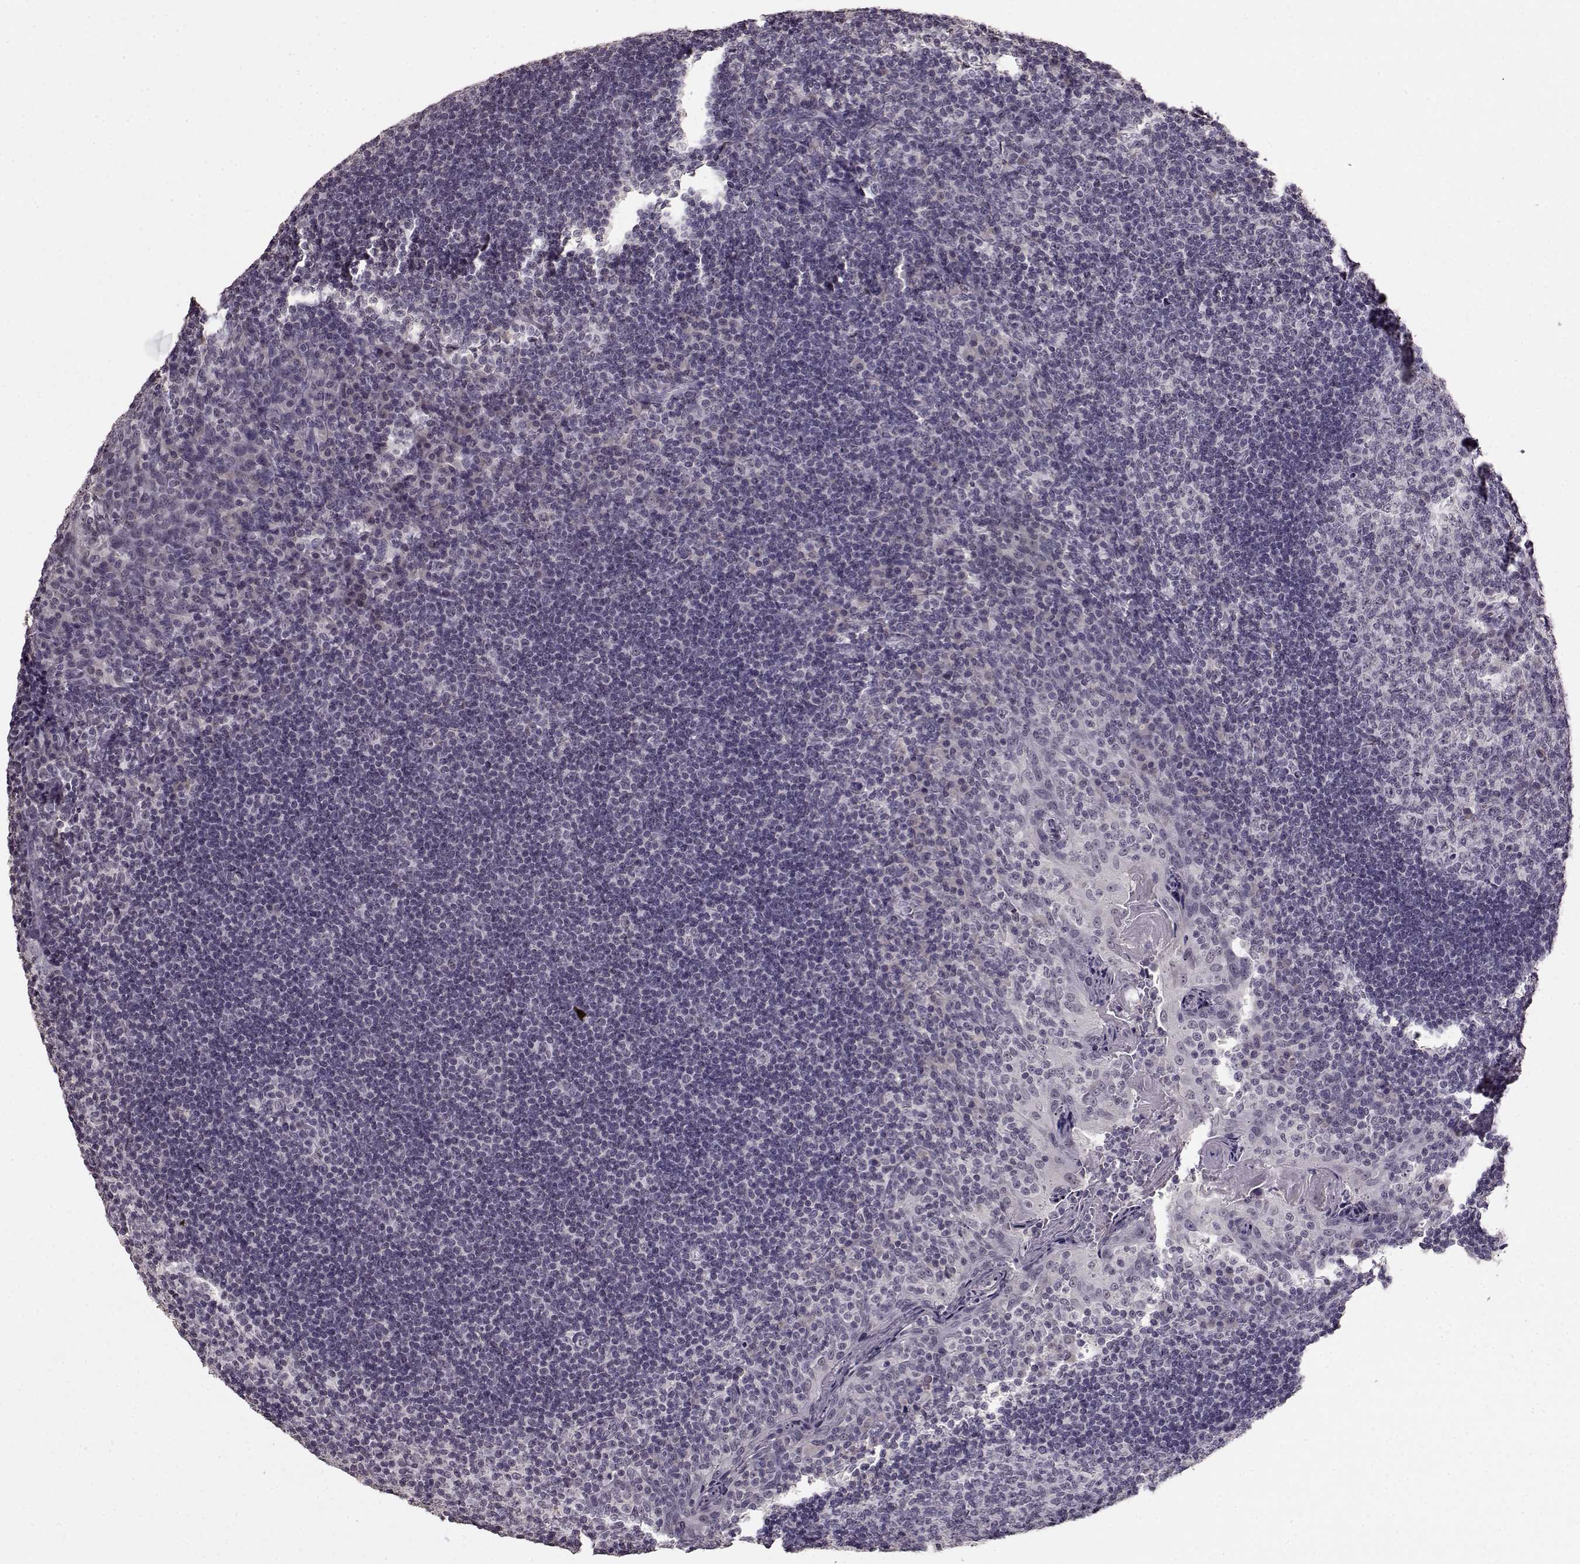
{"staining": {"intensity": "negative", "quantity": "none", "location": "none"}, "tissue": "tonsil", "cell_type": "Germinal center cells", "image_type": "normal", "snomed": [{"axis": "morphology", "description": "Normal tissue, NOS"}, {"axis": "topography", "description": "Tonsil"}], "caption": "The histopathology image displays no staining of germinal center cells in benign tonsil. (Stains: DAB (3,3'-diaminobenzidine) immunohistochemistry (IHC) with hematoxylin counter stain, Microscopy: brightfield microscopy at high magnification).", "gene": "RP1L1", "patient": {"sex": "male", "age": 17}}